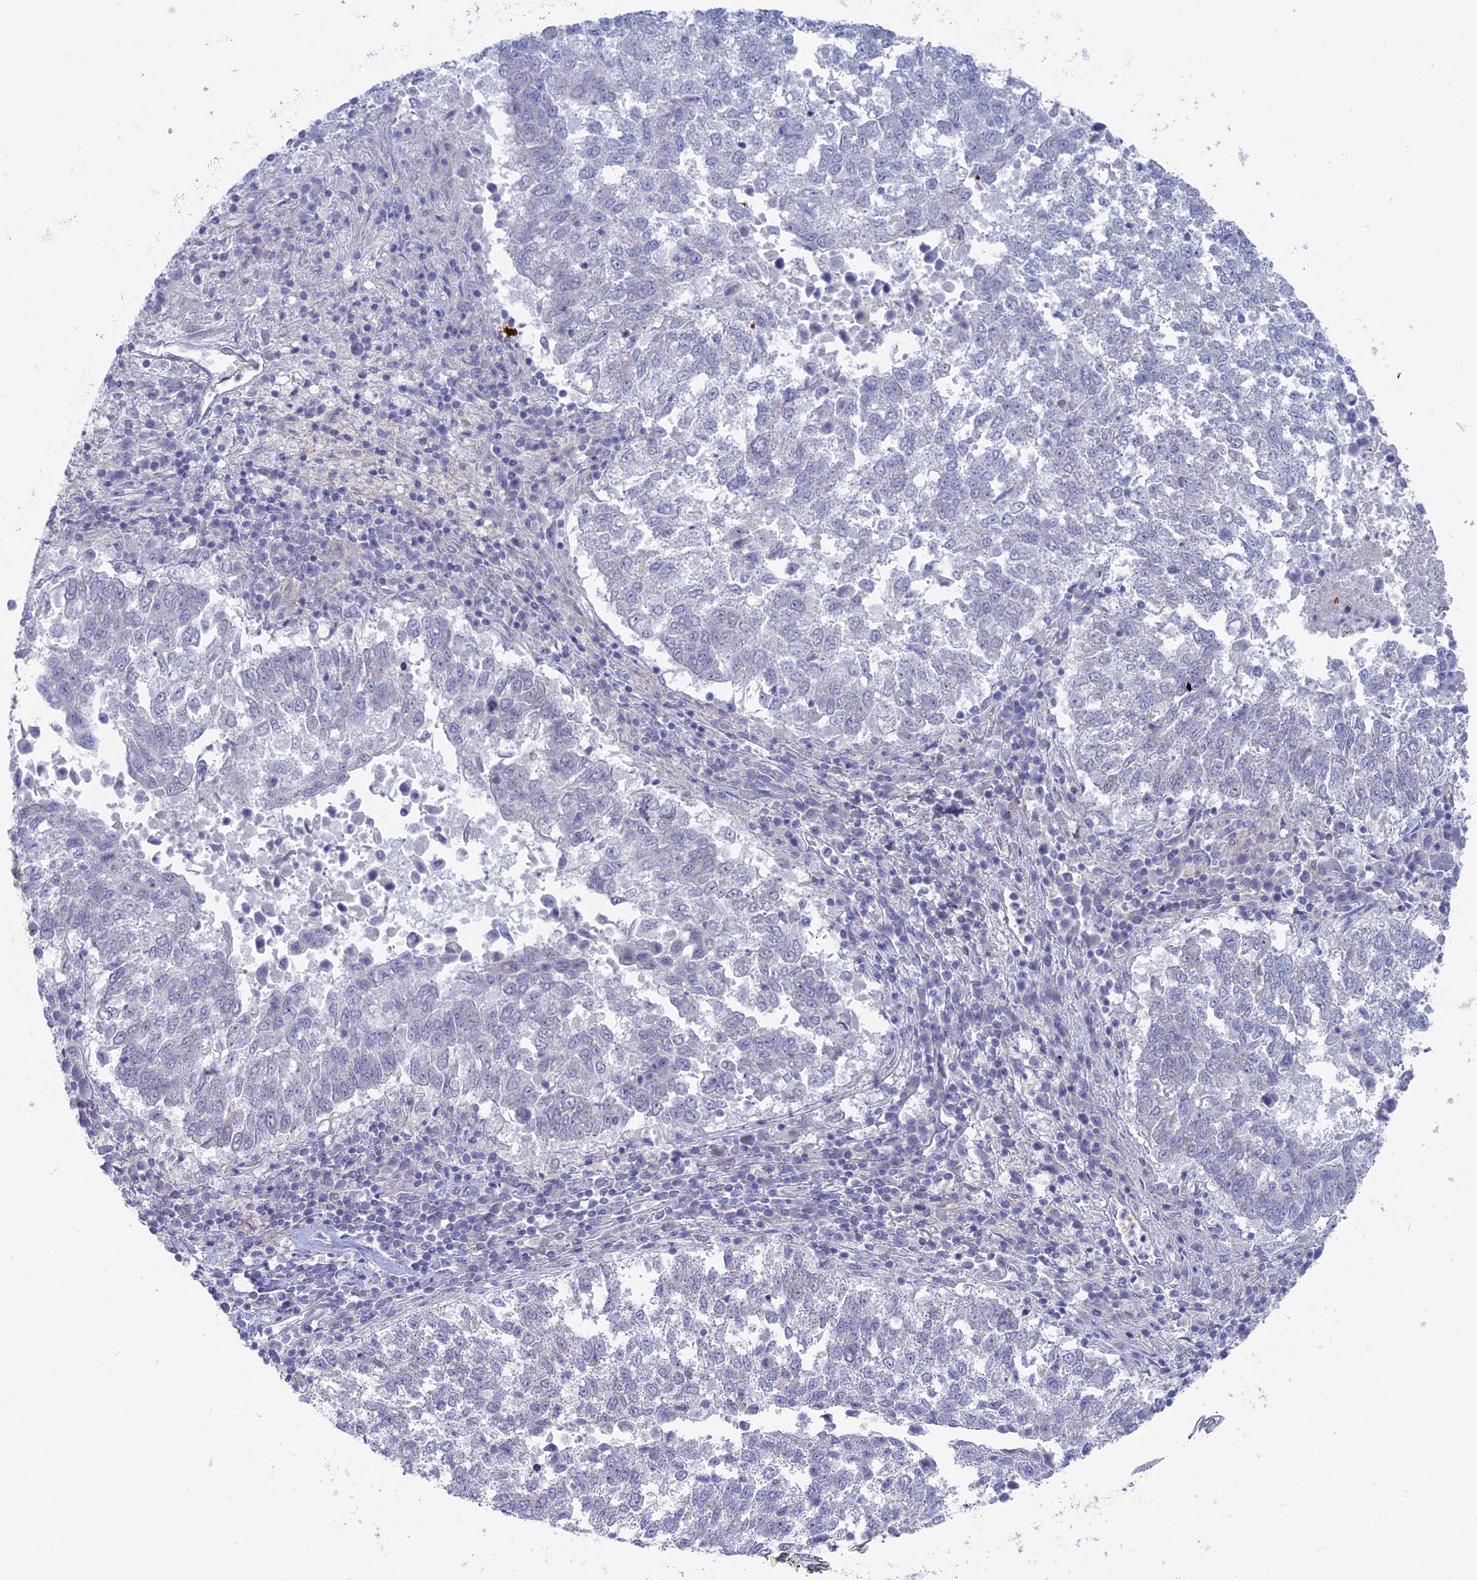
{"staining": {"intensity": "negative", "quantity": "none", "location": "none"}, "tissue": "lung cancer", "cell_type": "Tumor cells", "image_type": "cancer", "snomed": [{"axis": "morphology", "description": "Squamous cell carcinoma, NOS"}, {"axis": "topography", "description": "Lung"}], "caption": "This is an immunohistochemistry photomicrograph of human lung cancer (squamous cell carcinoma). There is no positivity in tumor cells.", "gene": "TBC1D30", "patient": {"sex": "male", "age": 73}}